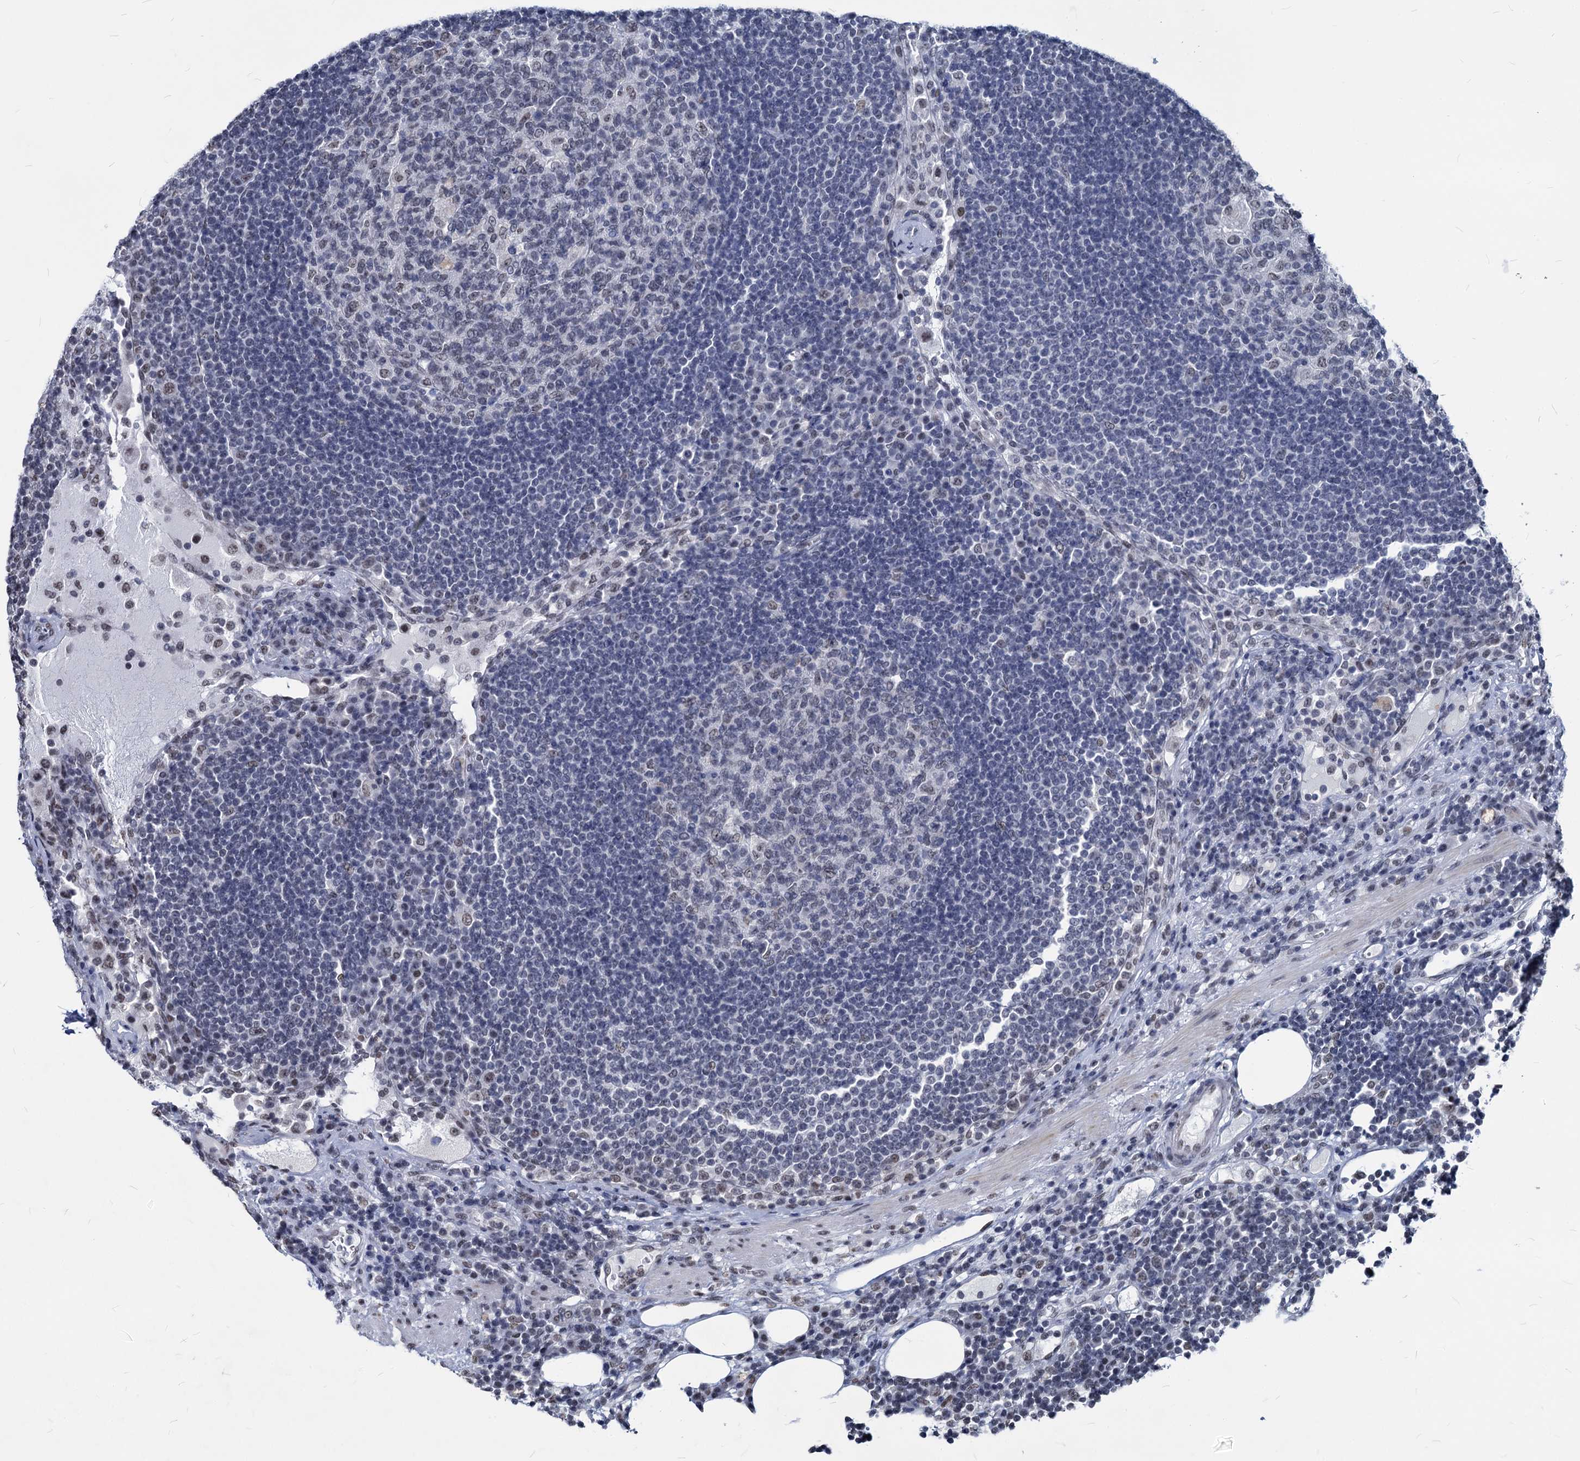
{"staining": {"intensity": "negative", "quantity": "none", "location": "none"}, "tissue": "lymph node", "cell_type": "Germinal center cells", "image_type": "normal", "snomed": [{"axis": "morphology", "description": "Normal tissue, NOS"}, {"axis": "topography", "description": "Lymph node"}], "caption": "Immunohistochemistry (IHC) of benign human lymph node reveals no expression in germinal center cells. The staining is performed using DAB brown chromogen with nuclei counter-stained in using hematoxylin.", "gene": "PARPBP", "patient": {"sex": "female", "age": 53}}